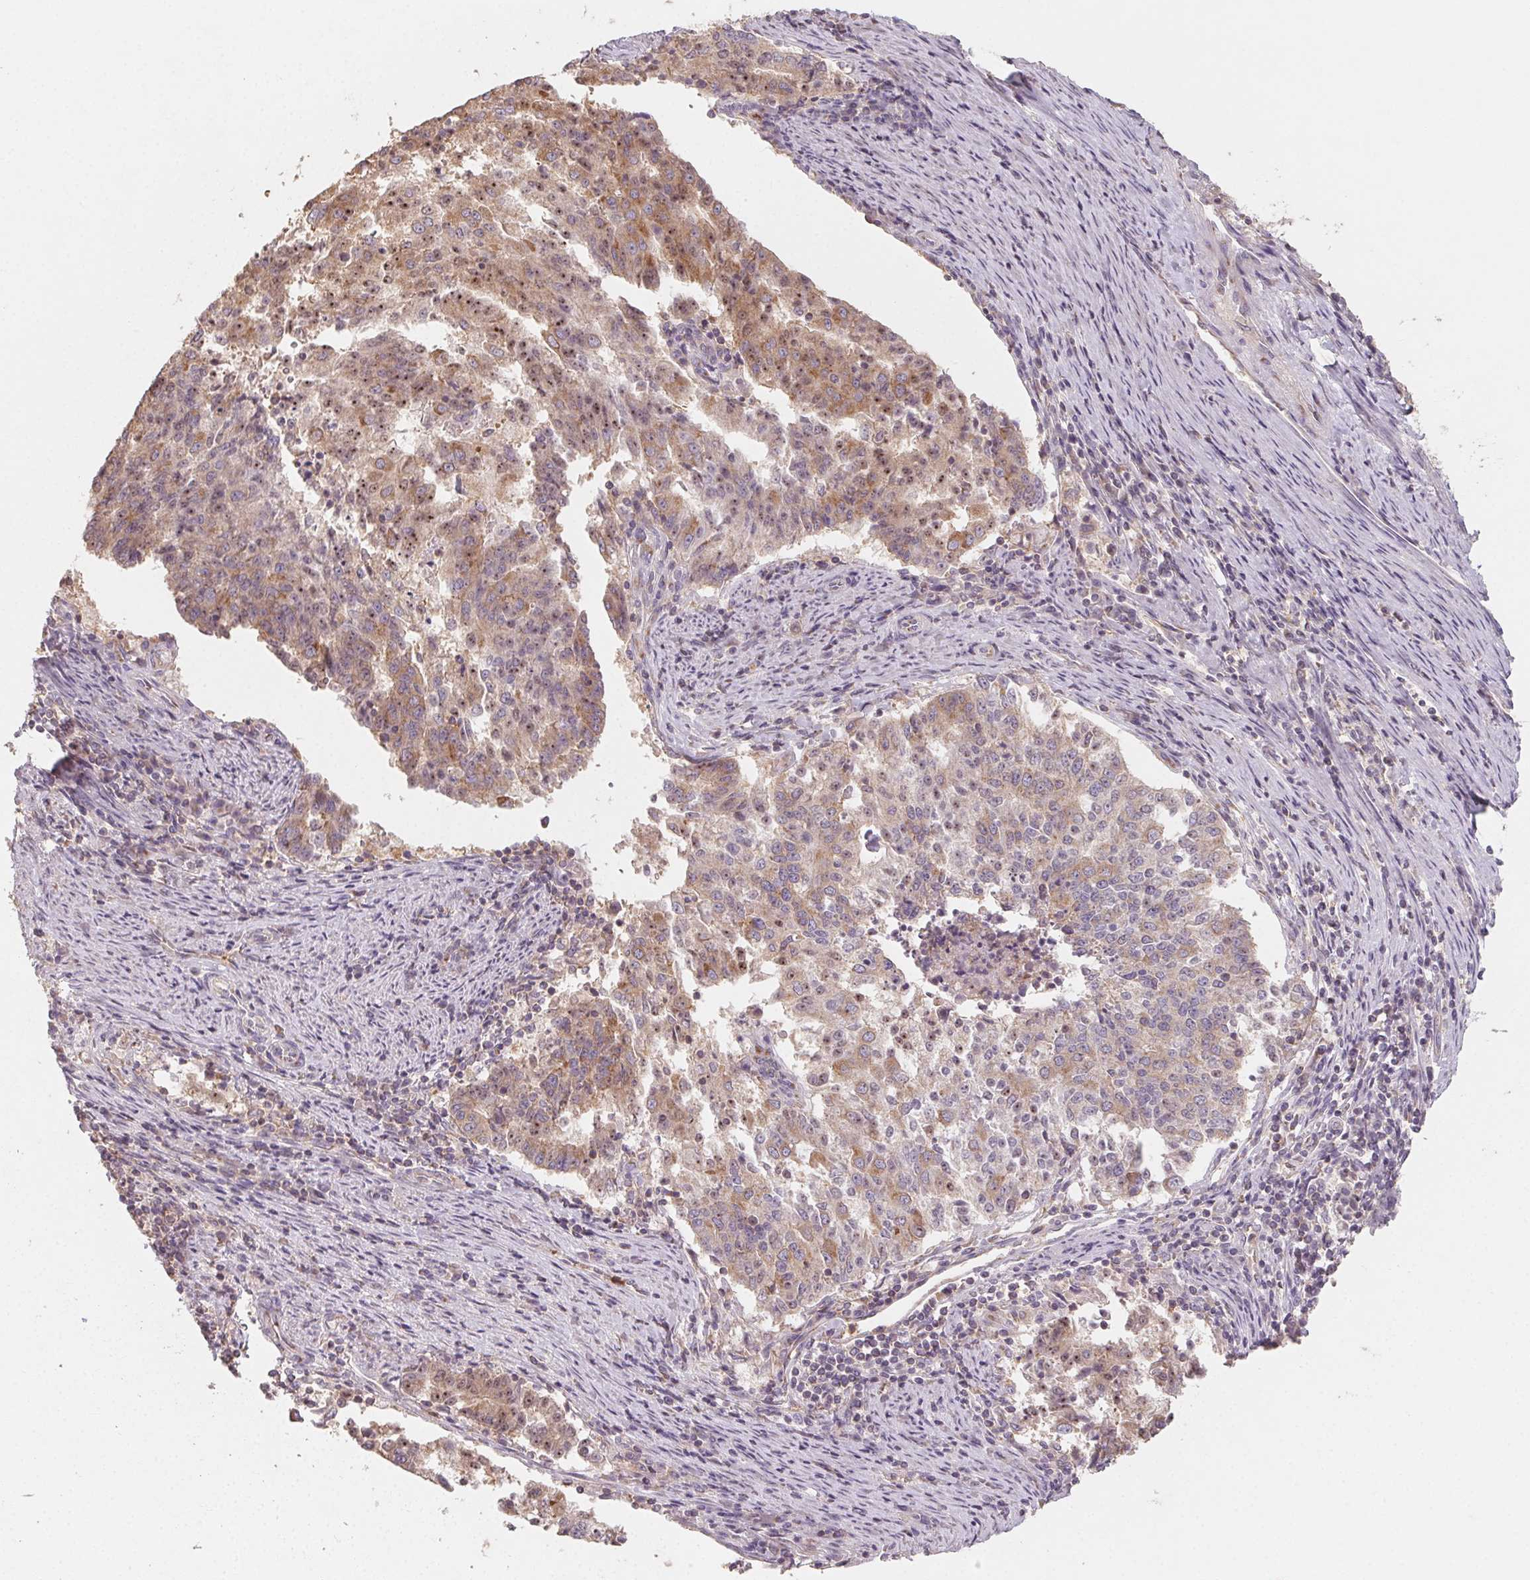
{"staining": {"intensity": "moderate", "quantity": "25%-75%", "location": "cytoplasmic/membranous"}, "tissue": "endometrial cancer", "cell_type": "Tumor cells", "image_type": "cancer", "snomed": [{"axis": "morphology", "description": "Adenocarcinoma, NOS"}, {"axis": "topography", "description": "Endometrium"}], "caption": "Immunohistochemistry (IHC) of human endometrial adenocarcinoma demonstrates medium levels of moderate cytoplasmic/membranous expression in about 25%-75% of tumor cells.", "gene": "AP1S1", "patient": {"sex": "female", "age": 82}}